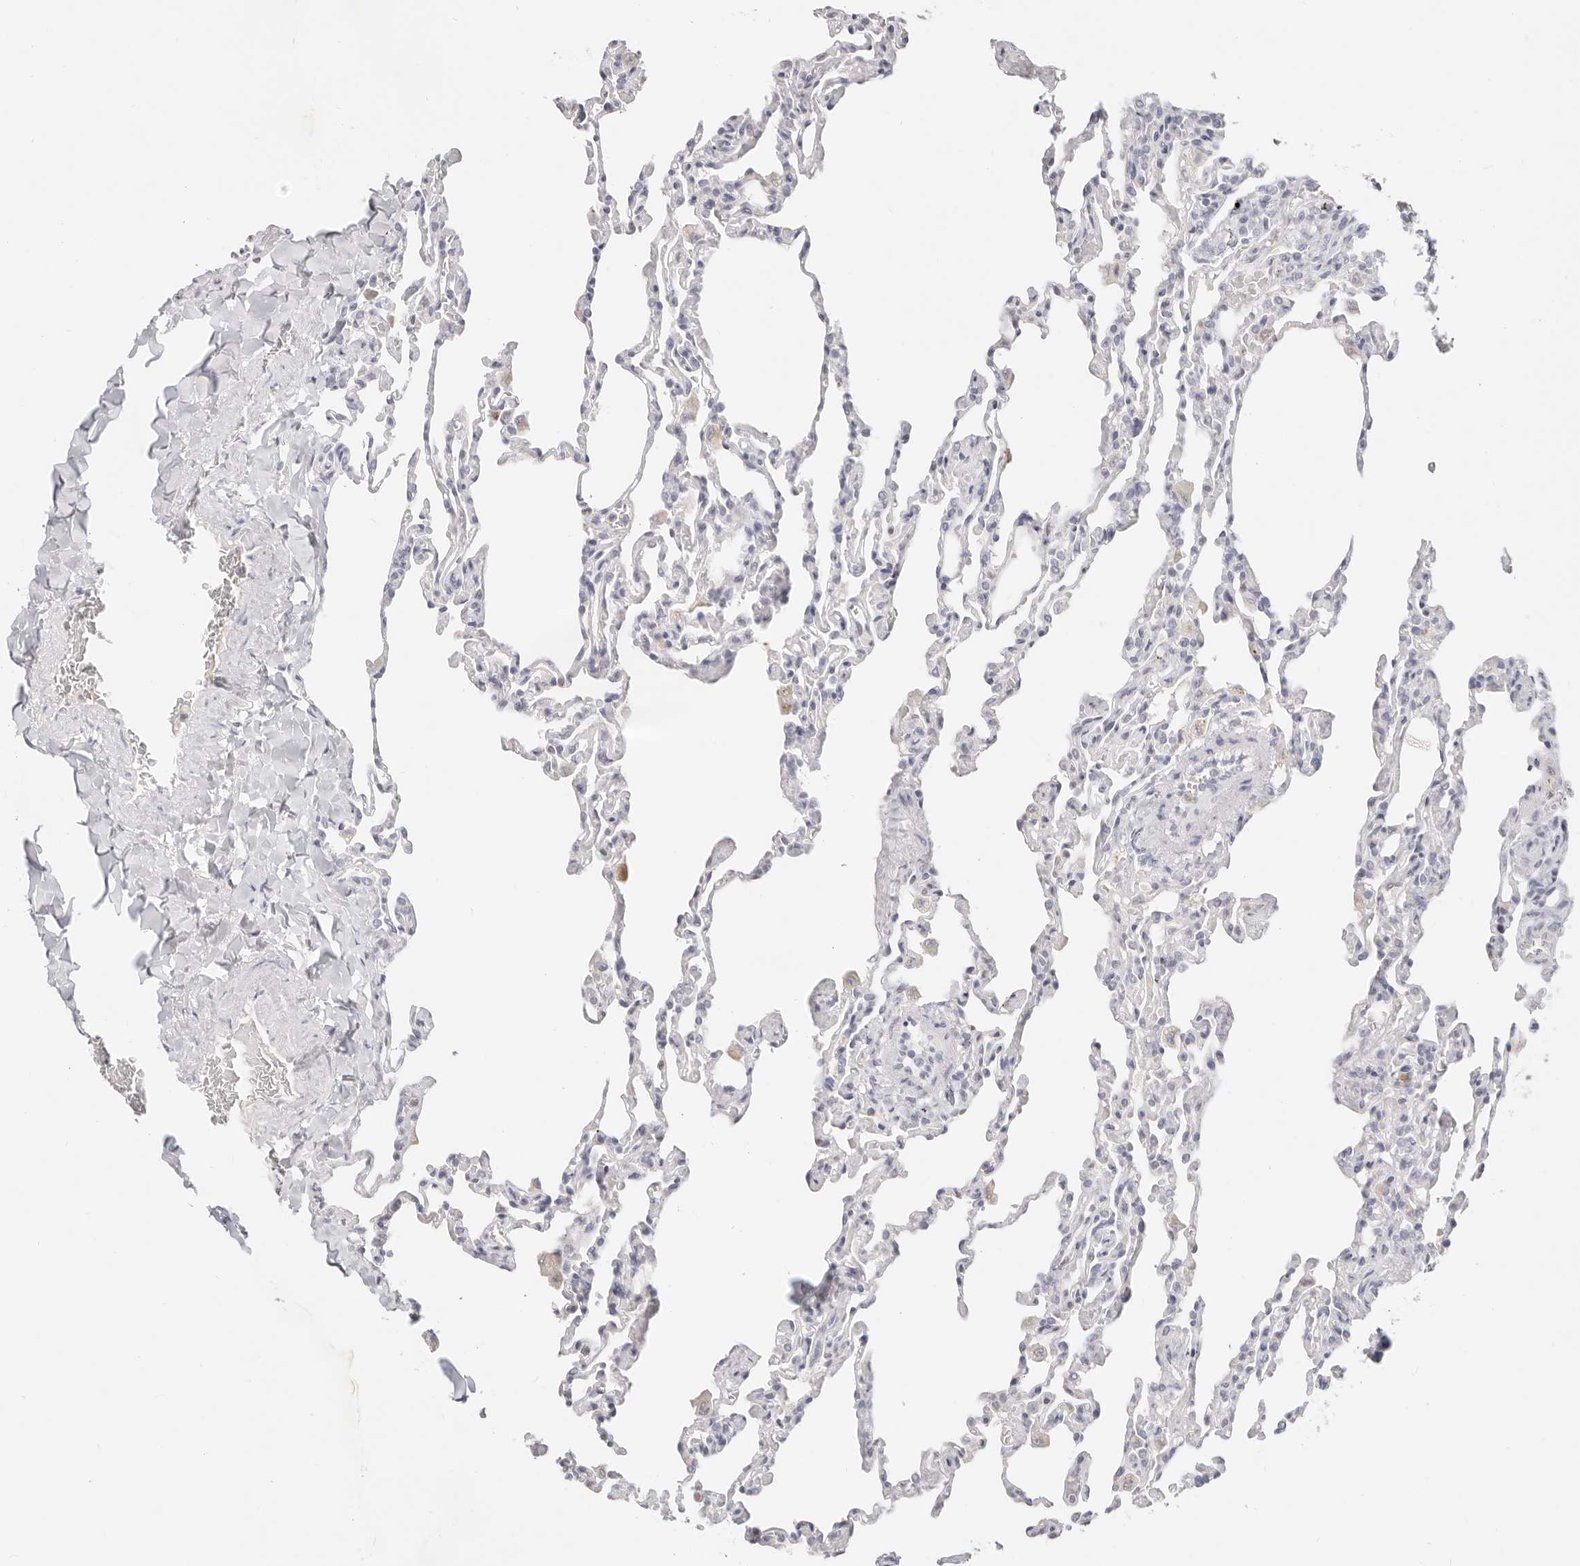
{"staining": {"intensity": "negative", "quantity": "none", "location": "none"}, "tissue": "lung", "cell_type": "Alveolar cells", "image_type": "normal", "snomed": [{"axis": "morphology", "description": "Normal tissue, NOS"}, {"axis": "topography", "description": "Lung"}], "caption": "IHC of unremarkable lung reveals no expression in alveolar cells.", "gene": "ASCL1", "patient": {"sex": "male", "age": 20}}